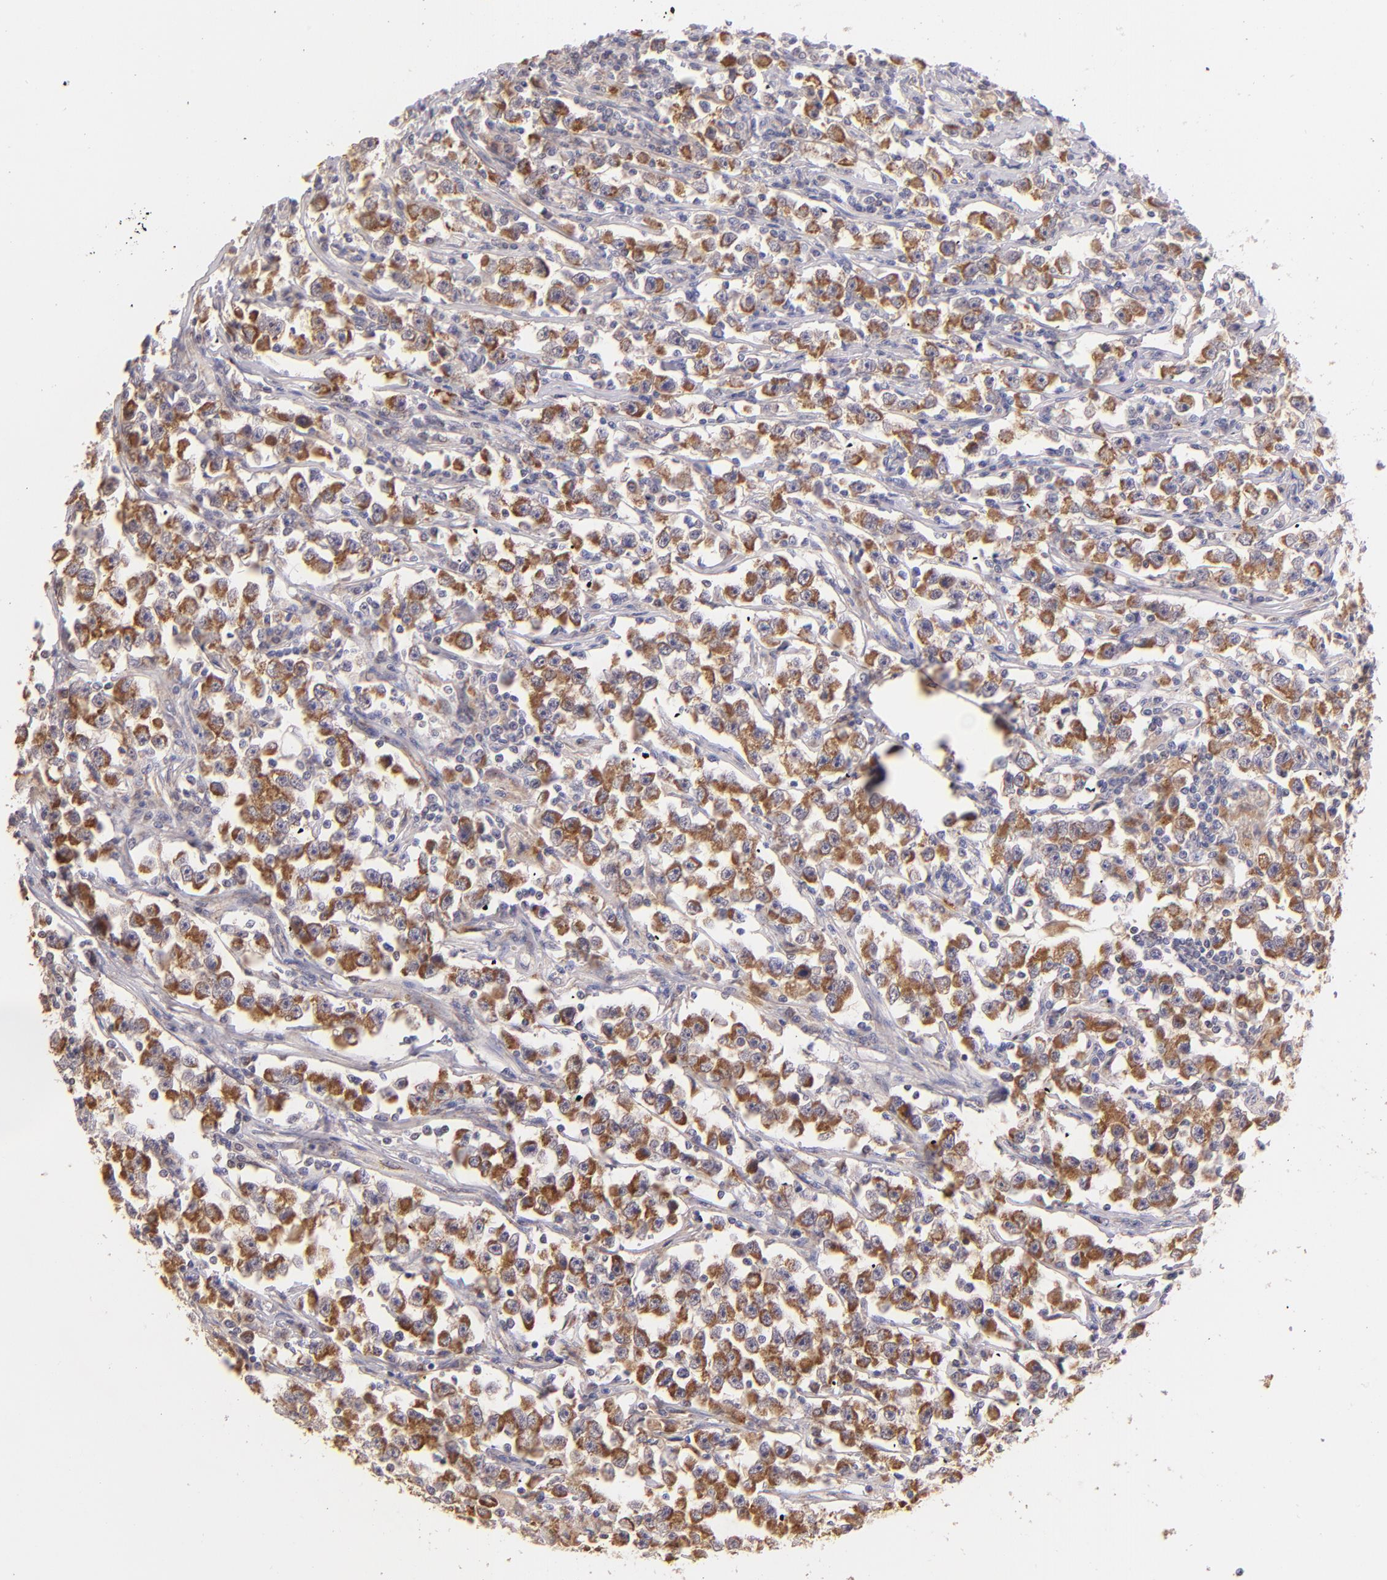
{"staining": {"intensity": "moderate", "quantity": ">75%", "location": "cytoplasmic/membranous"}, "tissue": "testis cancer", "cell_type": "Tumor cells", "image_type": "cancer", "snomed": [{"axis": "morphology", "description": "Seminoma, NOS"}, {"axis": "topography", "description": "Testis"}], "caption": "Immunohistochemistry (IHC) image of neoplastic tissue: testis seminoma stained using immunohistochemistry demonstrates medium levels of moderate protein expression localized specifically in the cytoplasmic/membranous of tumor cells, appearing as a cytoplasmic/membranous brown color.", "gene": "SH2D4A", "patient": {"sex": "male", "age": 33}}